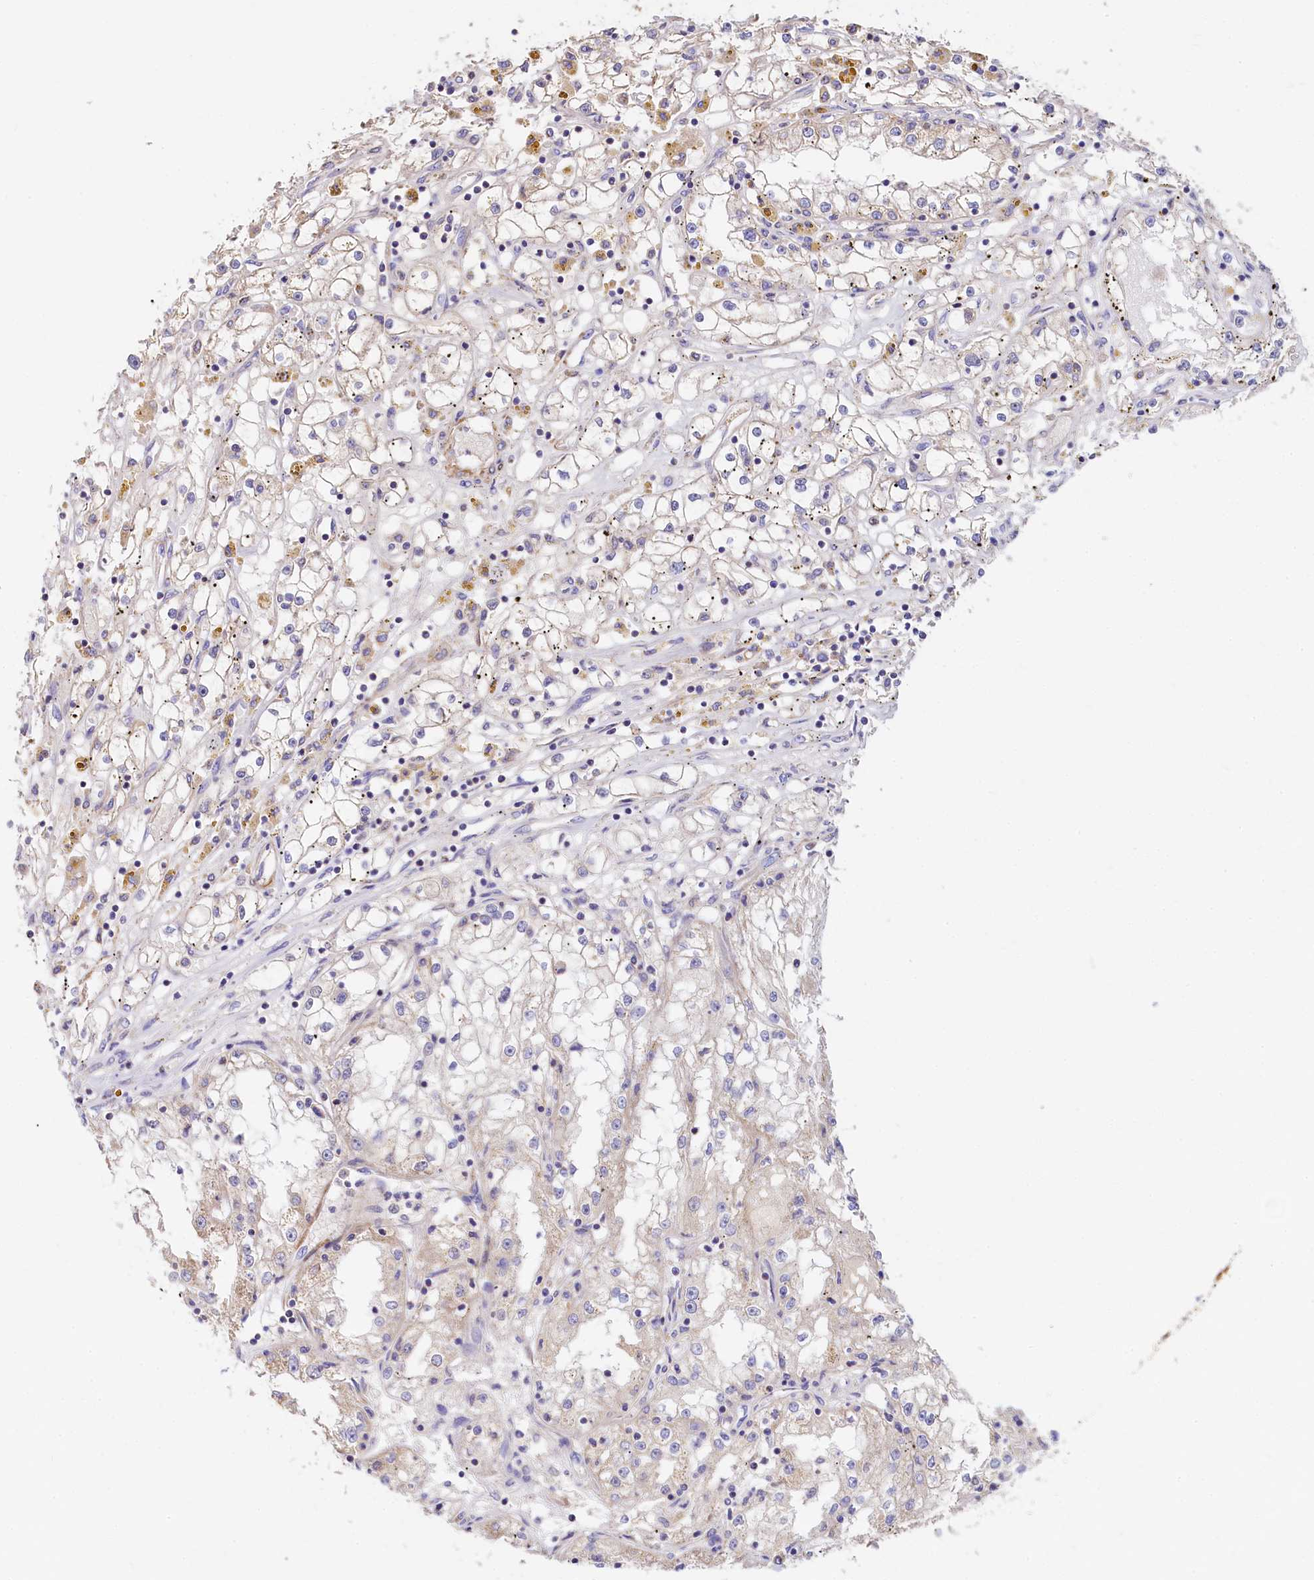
{"staining": {"intensity": "negative", "quantity": "none", "location": "none"}, "tissue": "renal cancer", "cell_type": "Tumor cells", "image_type": "cancer", "snomed": [{"axis": "morphology", "description": "Adenocarcinoma, NOS"}, {"axis": "topography", "description": "Kidney"}], "caption": "The immunohistochemistry image has no significant expression in tumor cells of renal adenocarcinoma tissue.", "gene": "CIAO3", "patient": {"sex": "male", "age": 56}}